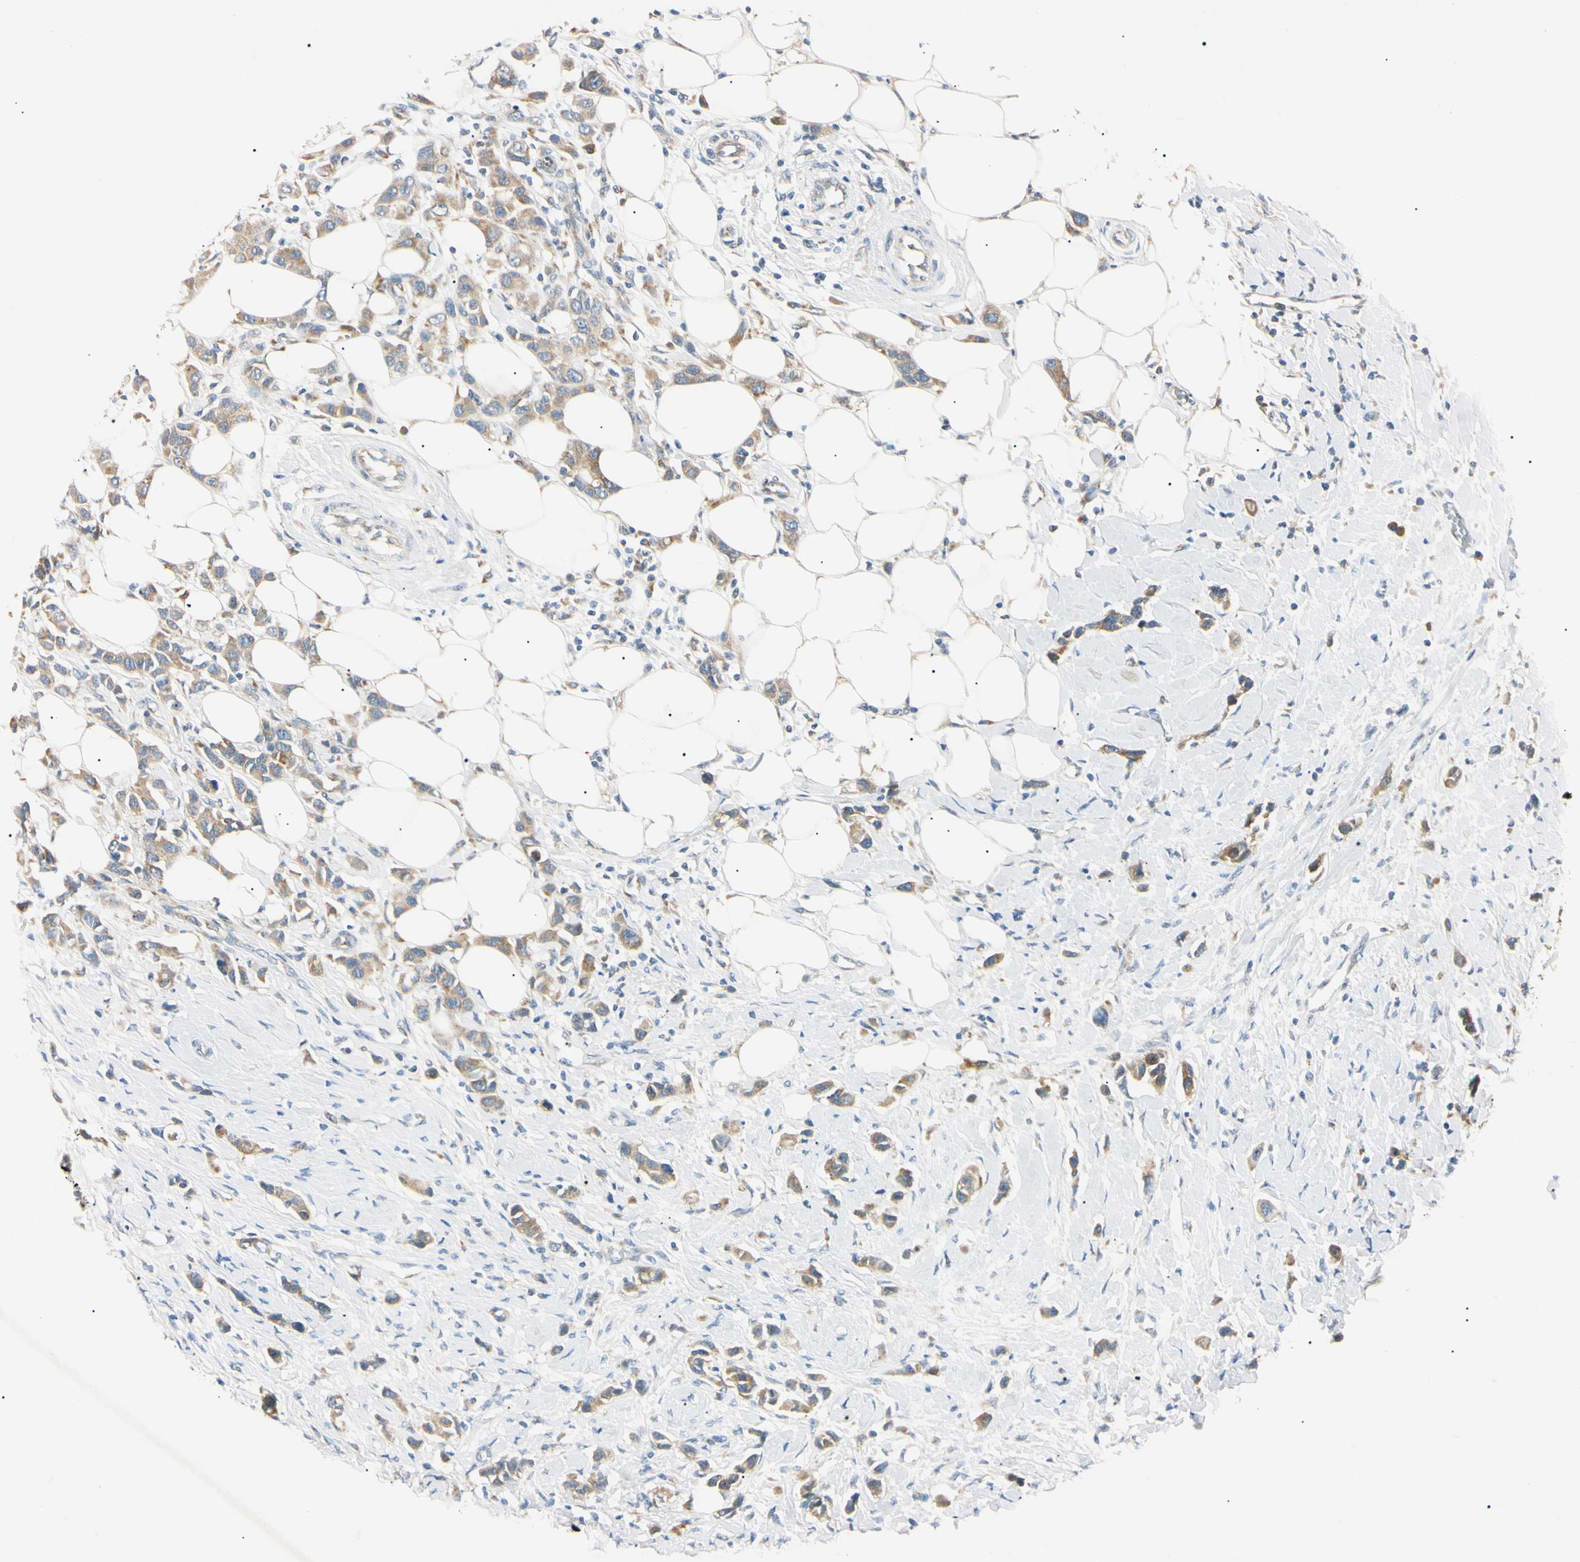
{"staining": {"intensity": "moderate", "quantity": ">75%", "location": "cytoplasmic/membranous"}, "tissue": "breast cancer", "cell_type": "Tumor cells", "image_type": "cancer", "snomed": [{"axis": "morphology", "description": "Normal tissue, NOS"}, {"axis": "morphology", "description": "Duct carcinoma"}, {"axis": "topography", "description": "Breast"}], "caption": "Human breast cancer (intraductal carcinoma) stained with a protein marker displays moderate staining in tumor cells.", "gene": "DNAJB12", "patient": {"sex": "female", "age": 50}}